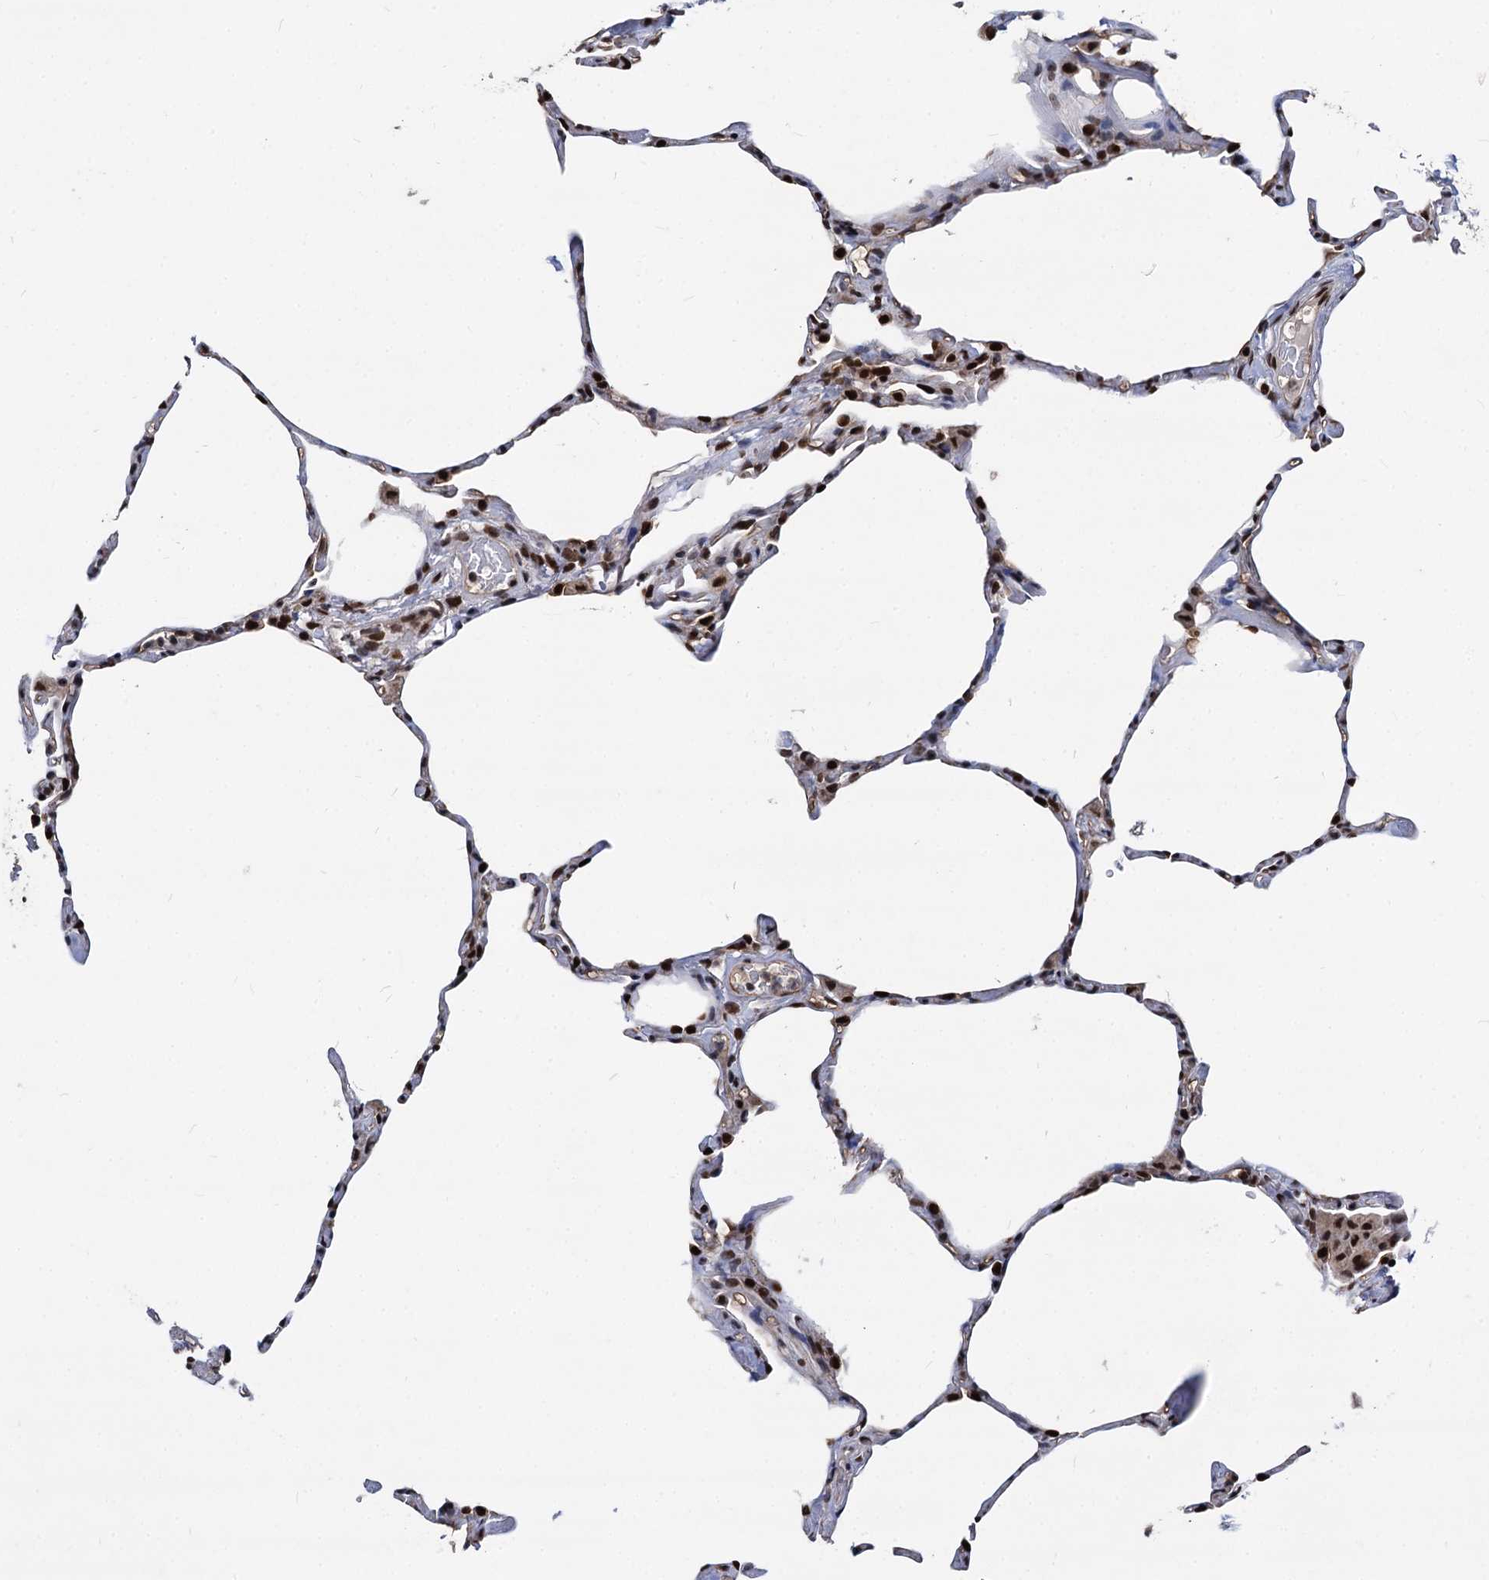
{"staining": {"intensity": "strong", "quantity": "25%-75%", "location": "nuclear"}, "tissue": "lung", "cell_type": "Alveolar cells", "image_type": "normal", "snomed": [{"axis": "morphology", "description": "Normal tissue, NOS"}, {"axis": "topography", "description": "Lung"}], "caption": "DAB immunohistochemical staining of unremarkable lung shows strong nuclear protein staining in approximately 25%-75% of alveolar cells.", "gene": "GALNT11", "patient": {"sex": "male", "age": 65}}